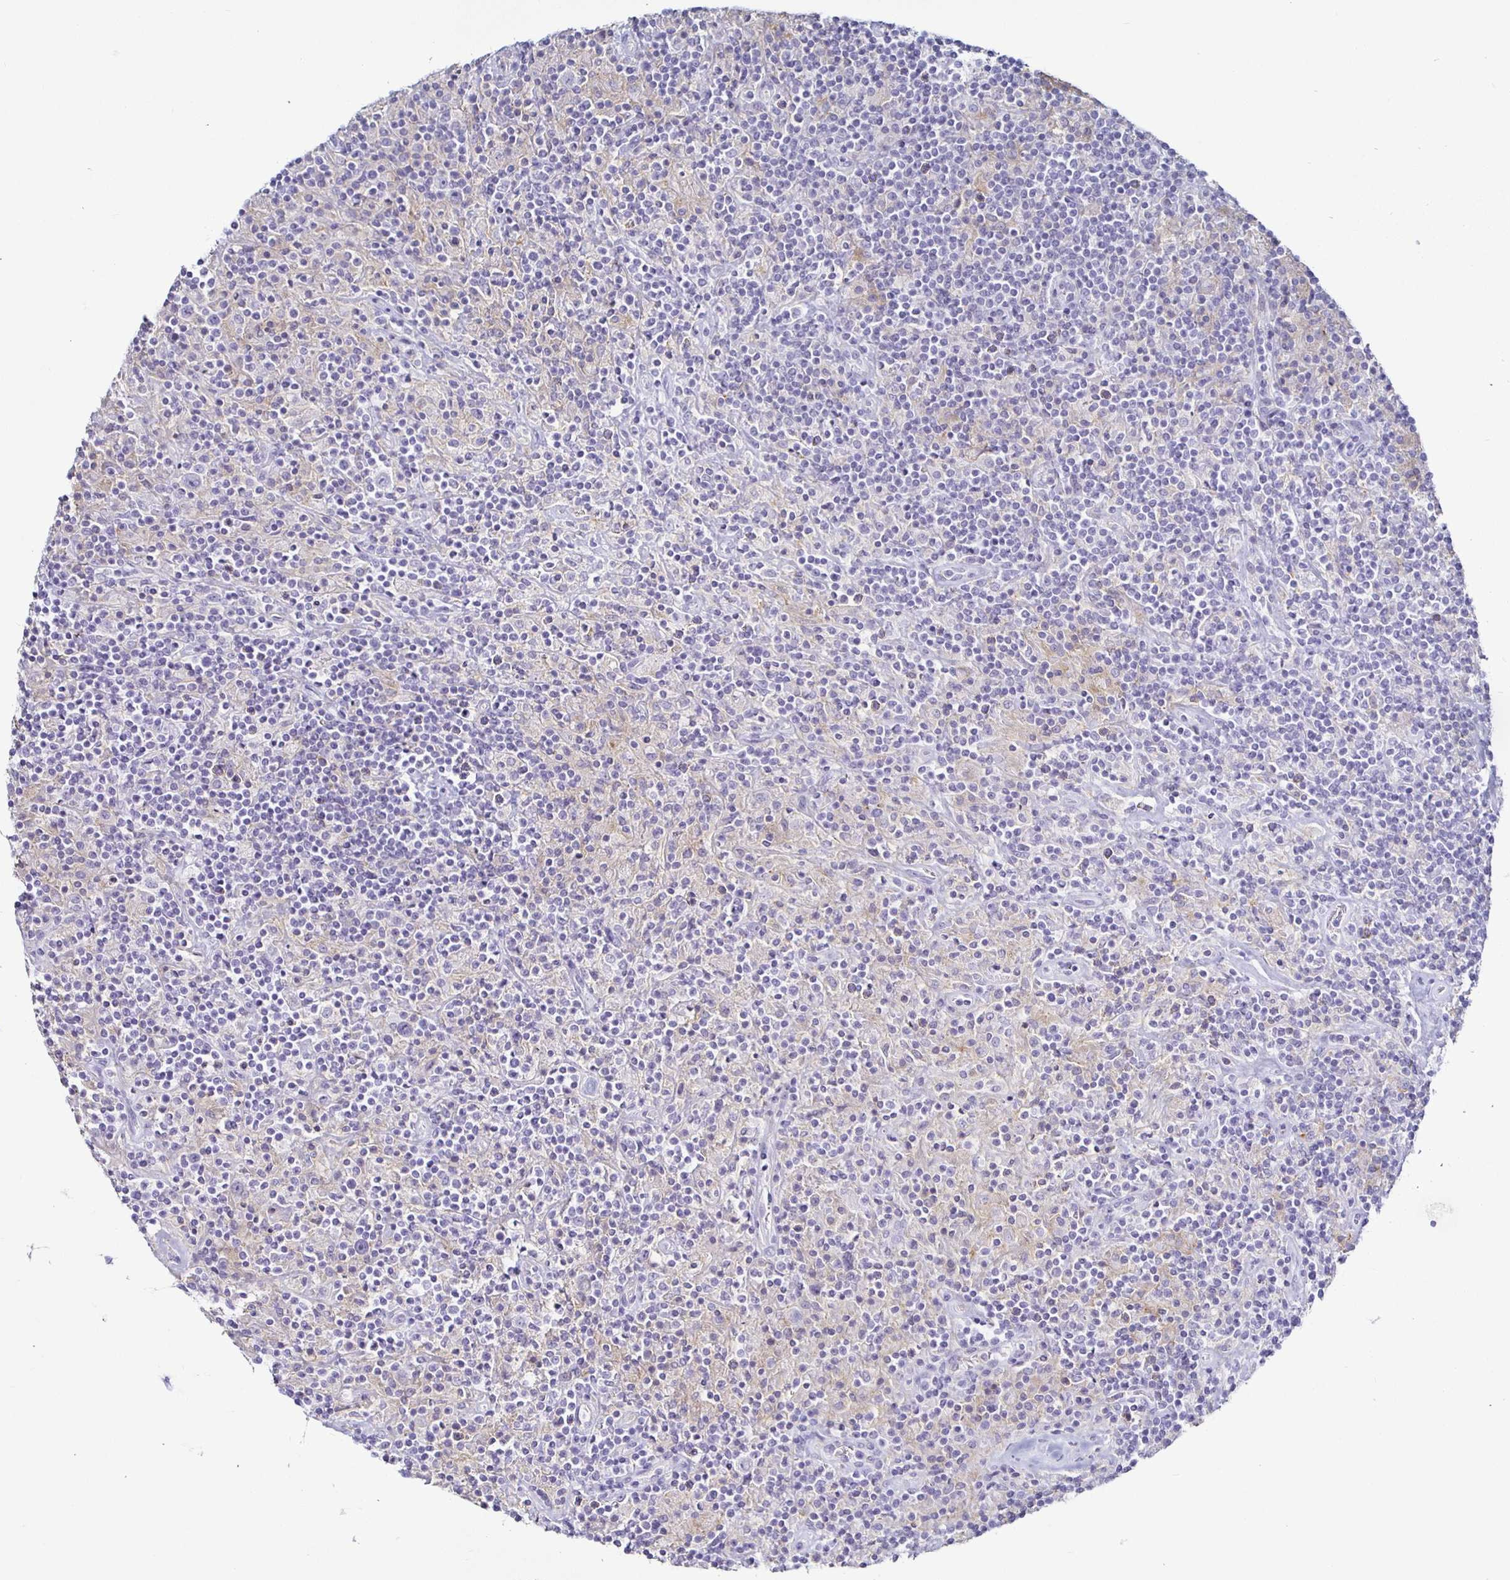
{"staining": {"intensity": "negative", "quantity": "none", "location": "none"}, "tissue": "lymphoma", "cell_type": "Tumor cells", "image_type": "cancer", "snomed": [{"axis": "morphology", "description": "Hodgkin's disease, NOS"}, {"axis": "topography", "description": "Lymph node"}], "caption": "IHC histopathology image of Hodgkin's disease stained for a protein (brown), which displays no expression in tumor cells.", "gene": "SIRPA", "patient": {"sex": "male", "age": 70}}